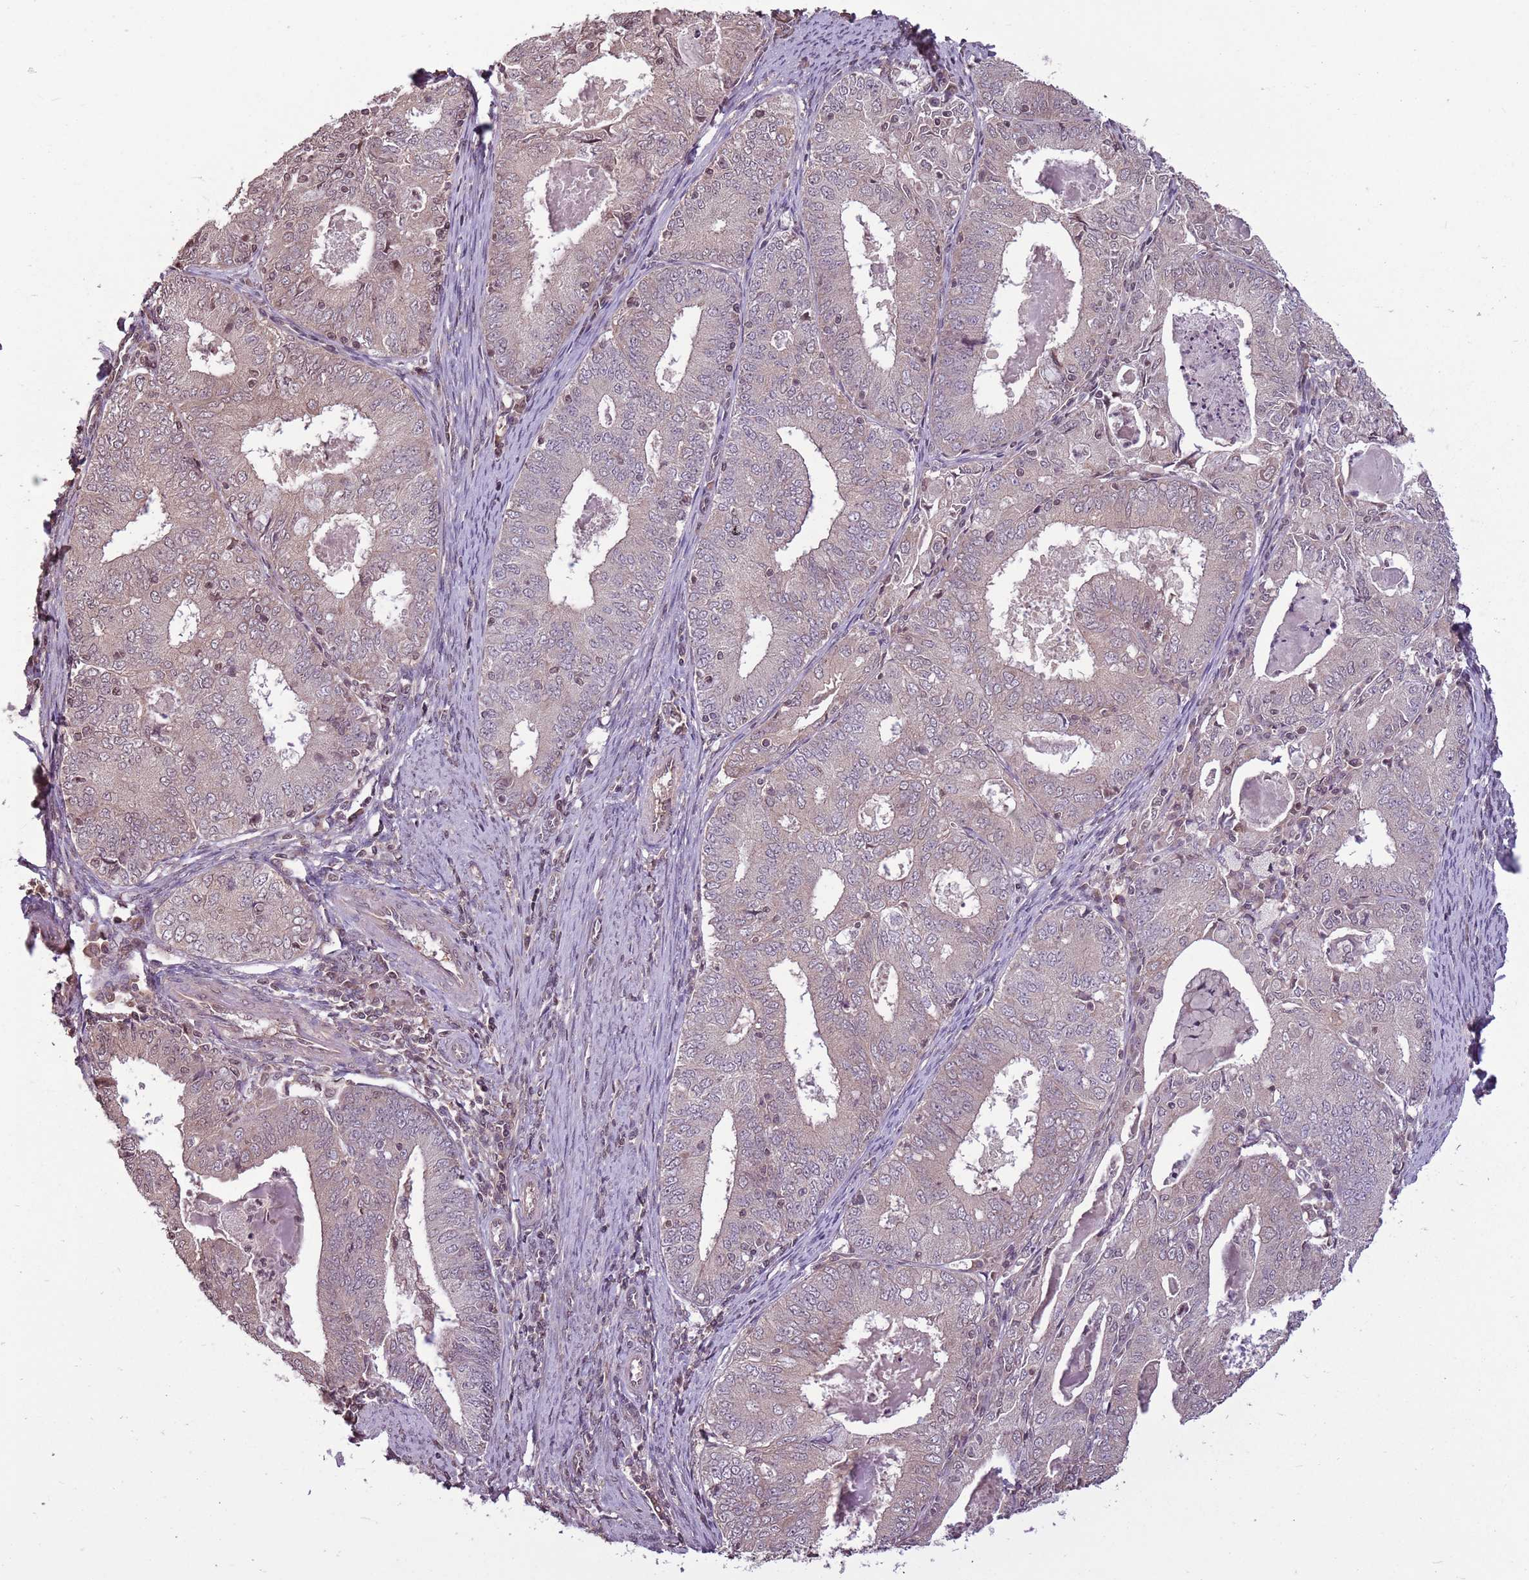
{"staining": {"intensity": "weak", "quantity": "<25%", "location": "nuclear"}, "tissue": "endometrial cancer", "cell_type": "Tumor cells", "image_type": "cancer", "snomed": [{"axis": "morphology", "description": "Adenocarcinoma, NOS"}, {"axis": "topography", "description": "Endometrium"}], "caption": "A micrograph of human adenocarcinoma (endometrial) is negative for staining in tumor cells.", "gene": "CAPN9", "patient": {"sex": "female", "age": 57}}